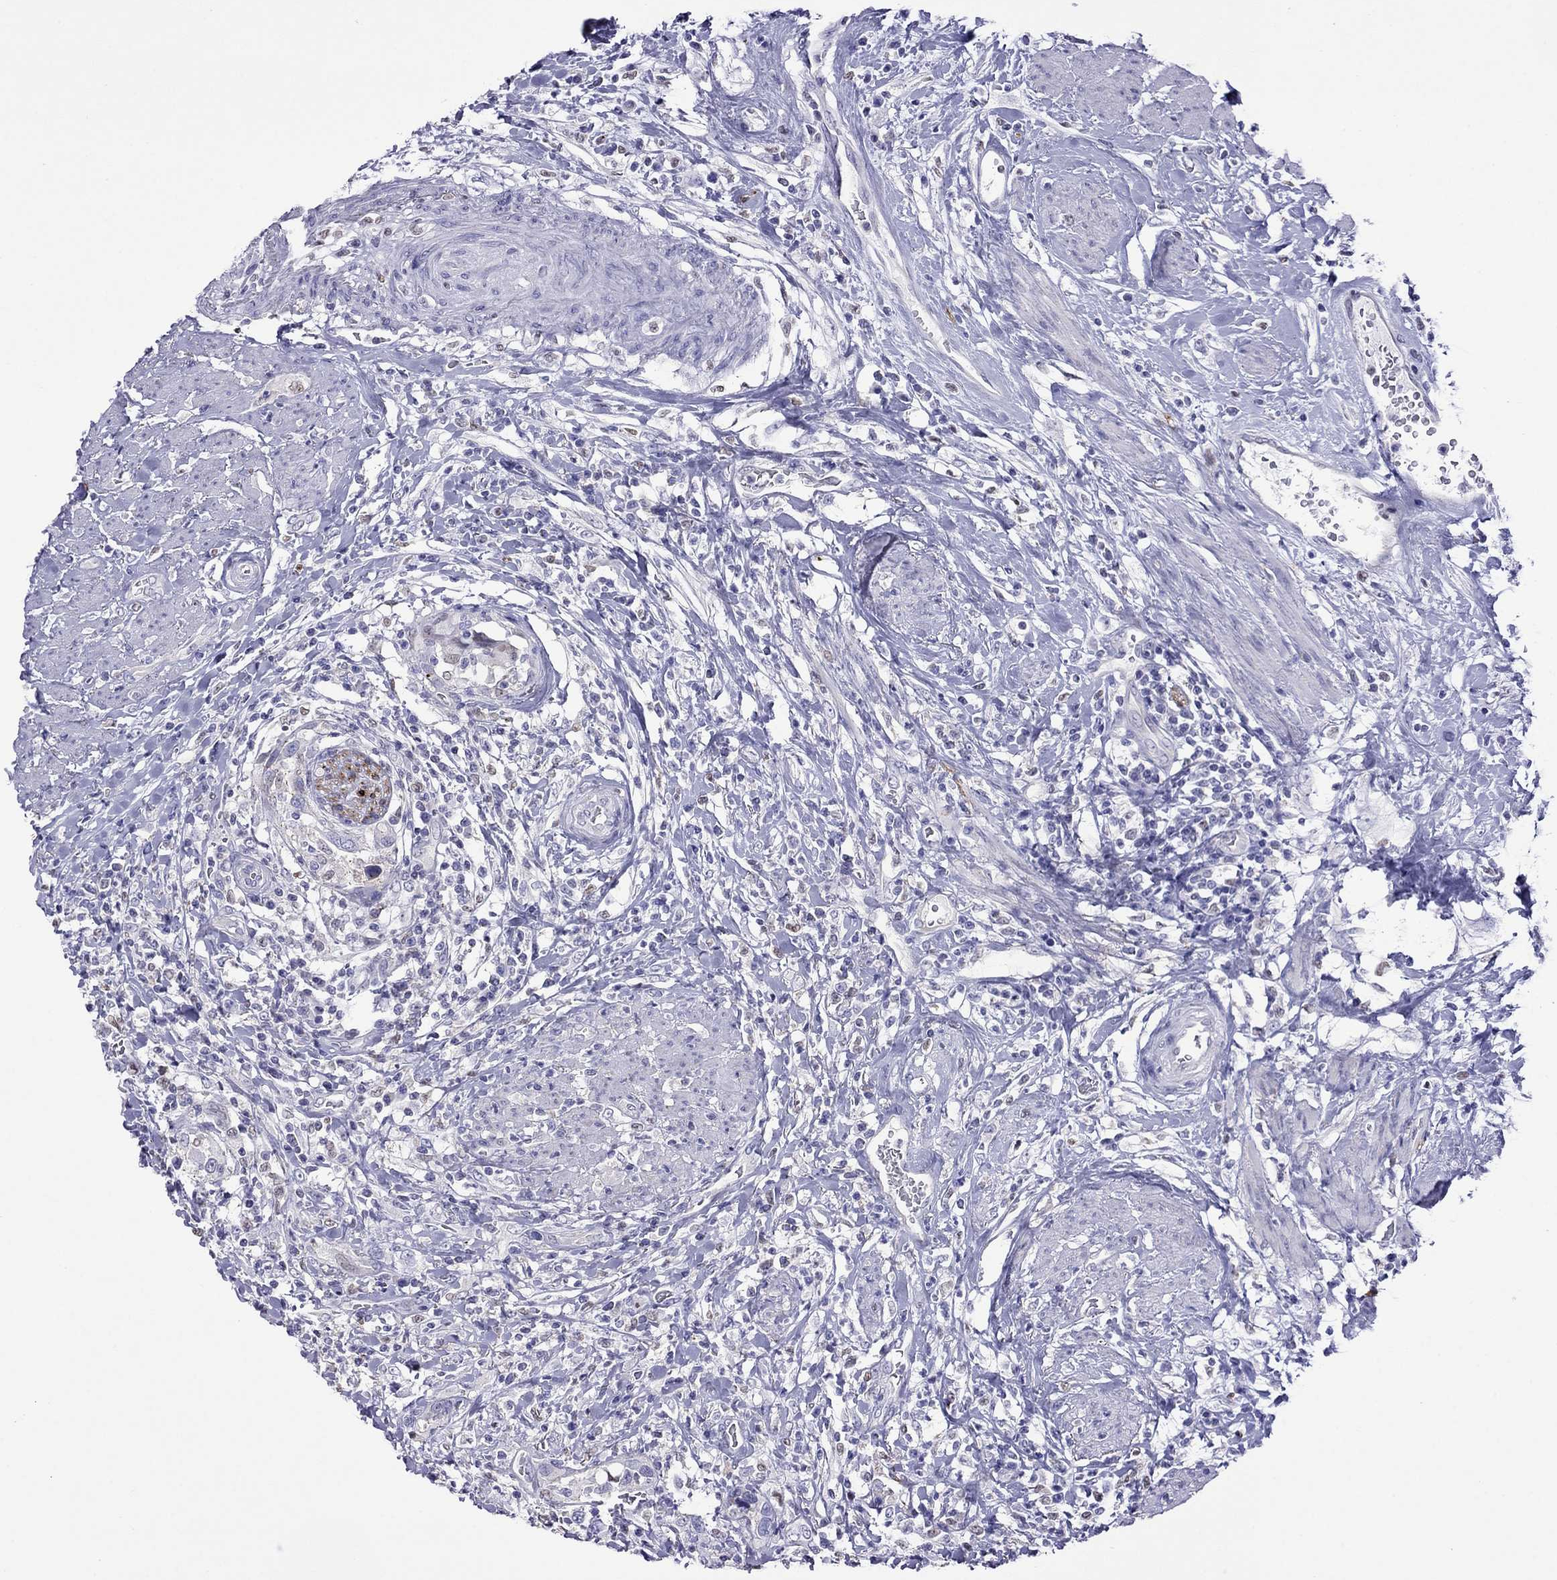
{"staining": {"intensity": "negative", "quantity": "none", "location": "none"}, "tissue": "urothelial cancer", "cell_type": "Tumor cells", "image_type": "cancer", "snomed": [{"axis": "morphology", "description": "Urothelial carcinoma, NOS"}, {"axis": "morphology", "description": "Urothelial carcinoma, High grade"}, {"axis": "topography", "description": "Urinary bladder"}], "caption": "The histopathology image shows no significant positivity in tumor cells of urothelial cancer. The staining was performed using DAB (3,3'-diaminobenzidine) to visualize the protein expression in brown, while the nuclei were stained in blue with hematoxylin (Magnification: 20x).", "gene": "MPZ", "patient": {"sex": "female", "age": 64}}